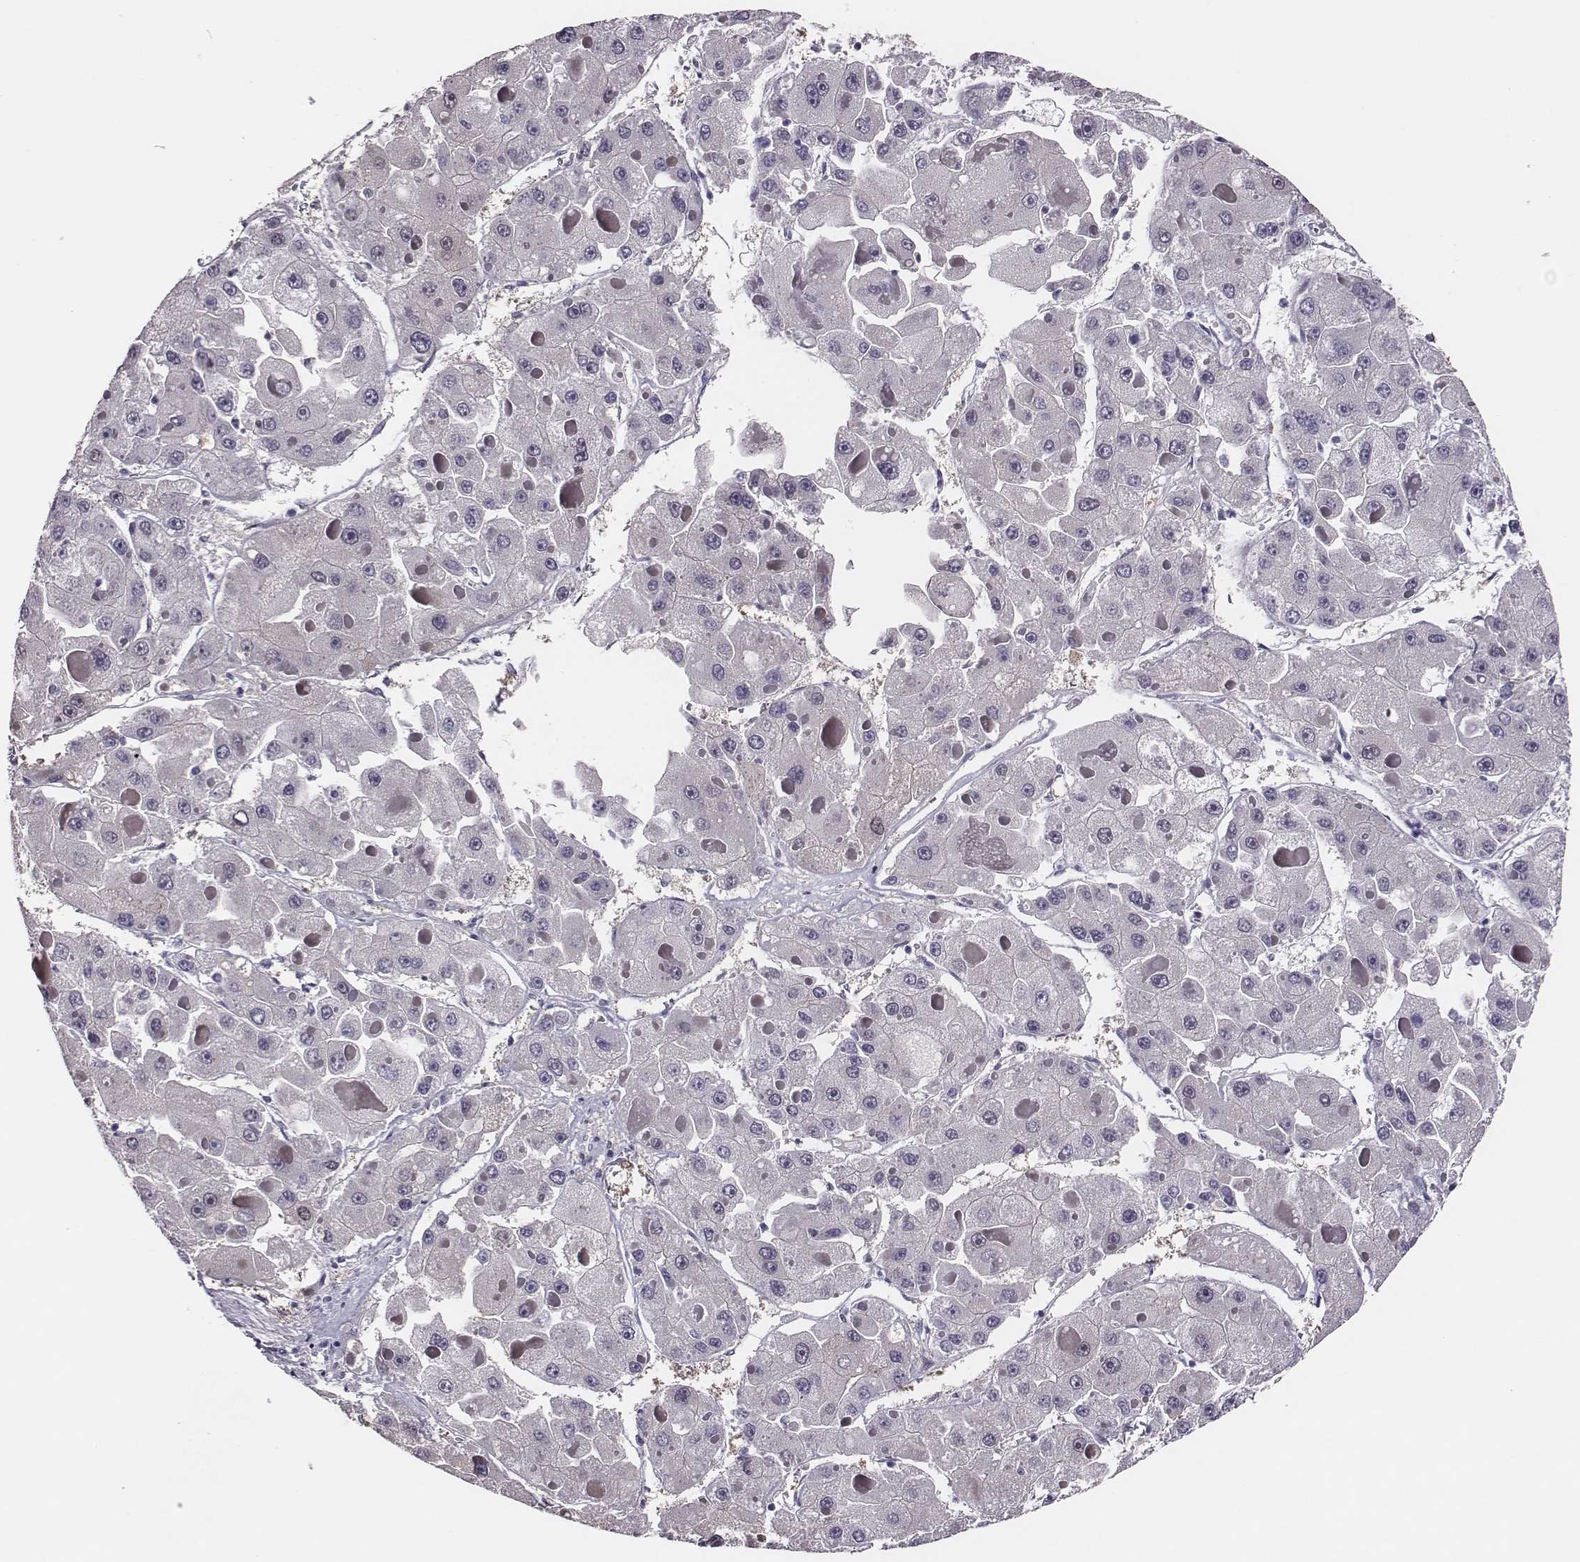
{"staining": {"intensity": "negative", "quantity": "none", "location": "none"}, "tissue": "liver cancer", "cell_type": "Tumor cells", "image_type": "cancer", "snomed": [{"axis": "morphology", "description": "Carcinoma, Hepatocellular, NOS"}, {"axis": "topography", "description": "Liver"}], "caption": "Tumor cells show no significant expression in hepatocellular carcinoma (liver).", "gene": "SCML2", "patient": {"sex": "female", "age": 73}}